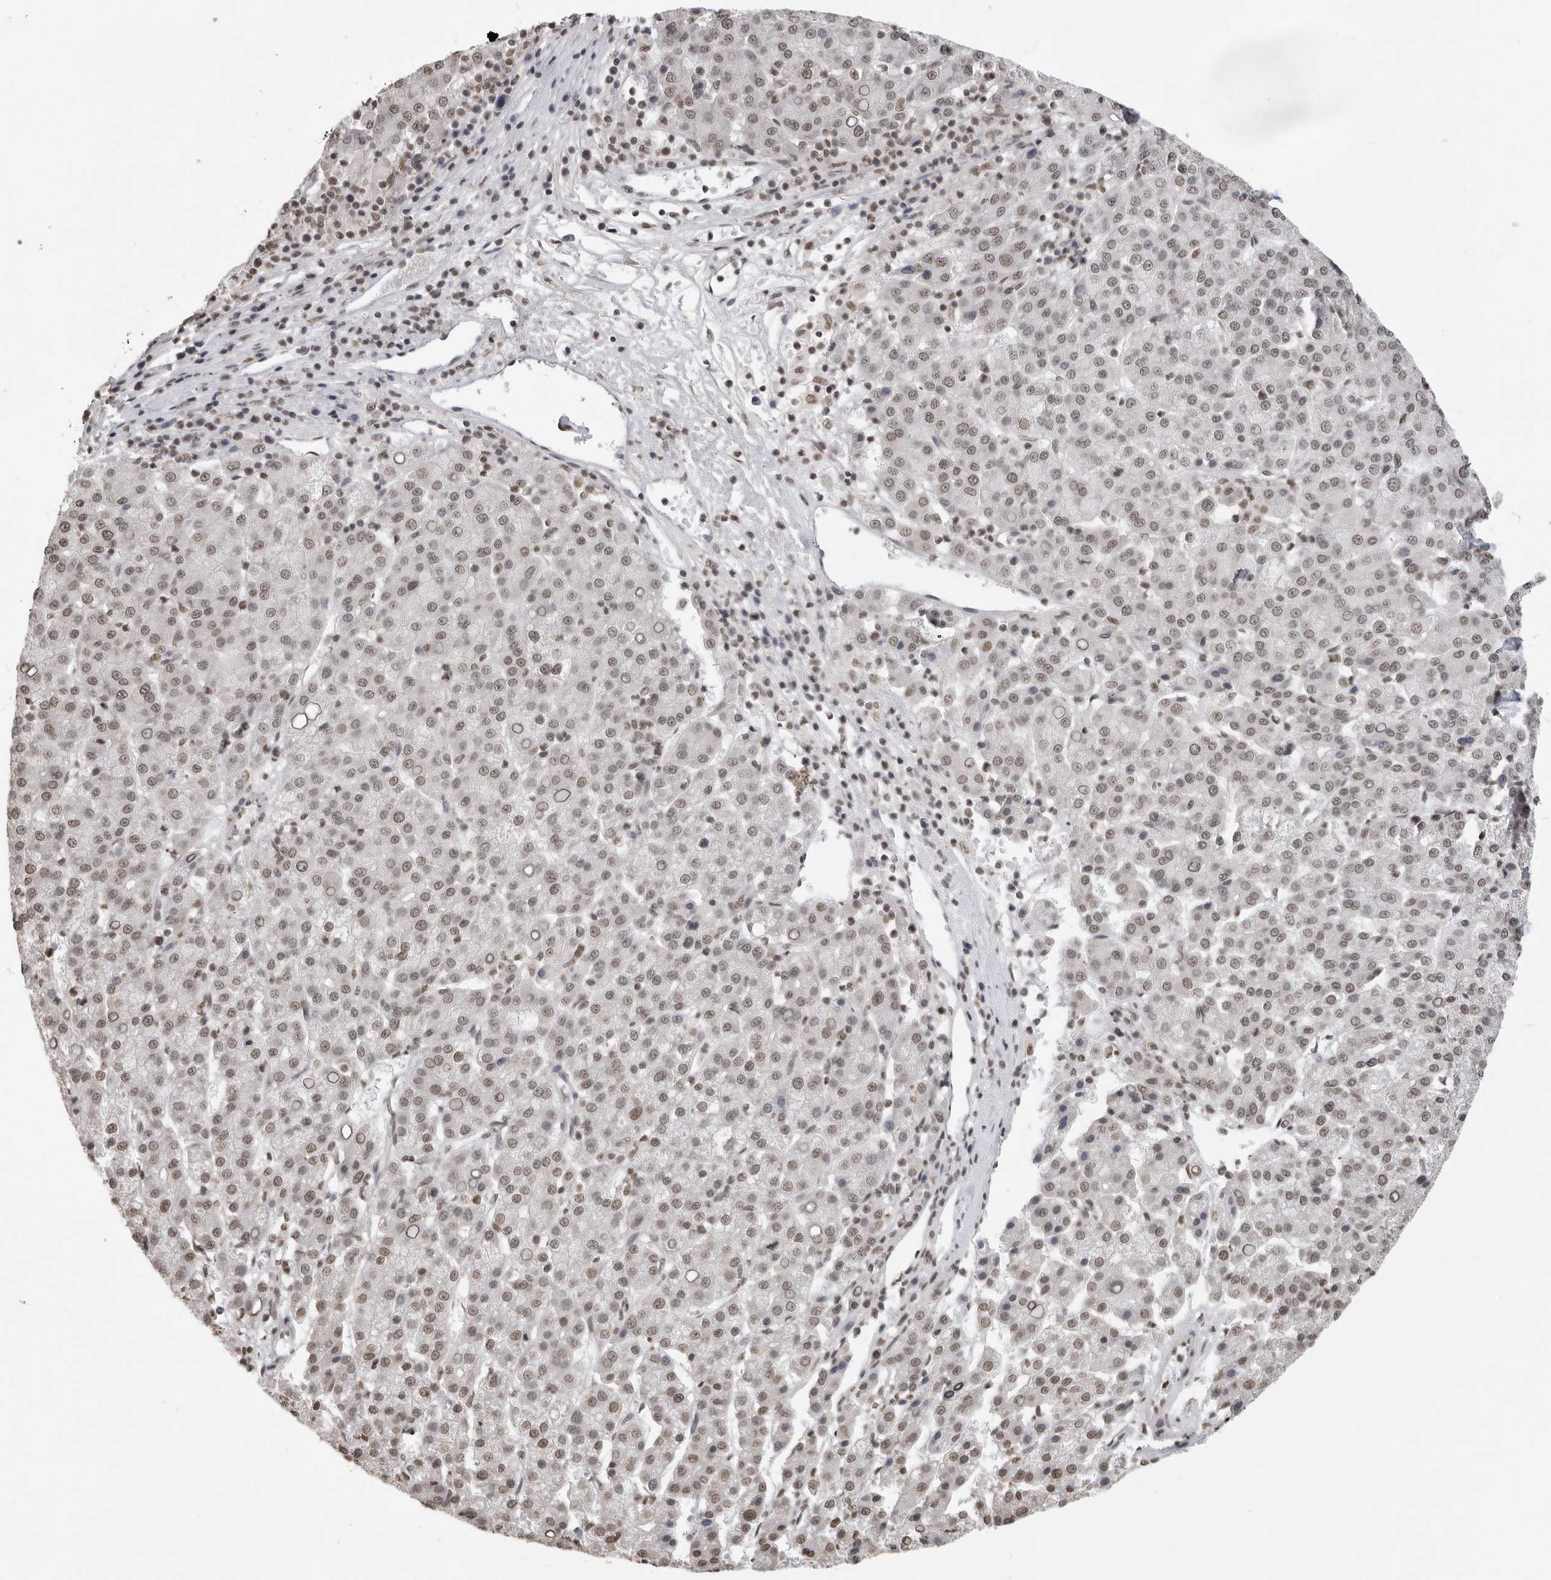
{"staining": {"intensity": "moderate", "quantity": ">75%", "location": "nuclear"}, "tissue": "liver cancer", "cell_type": "Tumor cells", "image_type": "cancer", "snomed": [{"axis": "morphology", "description": "Carcinoma, Hepatocellular, NOS"}, {"axis": "topography", "description": "Liver"}], "caption": "Protein expression analysis of human liver cancer reveals moderate nuclear positivity in approximately >75% of tumor cells.", "gene": "RPA2", "patient": {"sex": "female", "age": 58}}